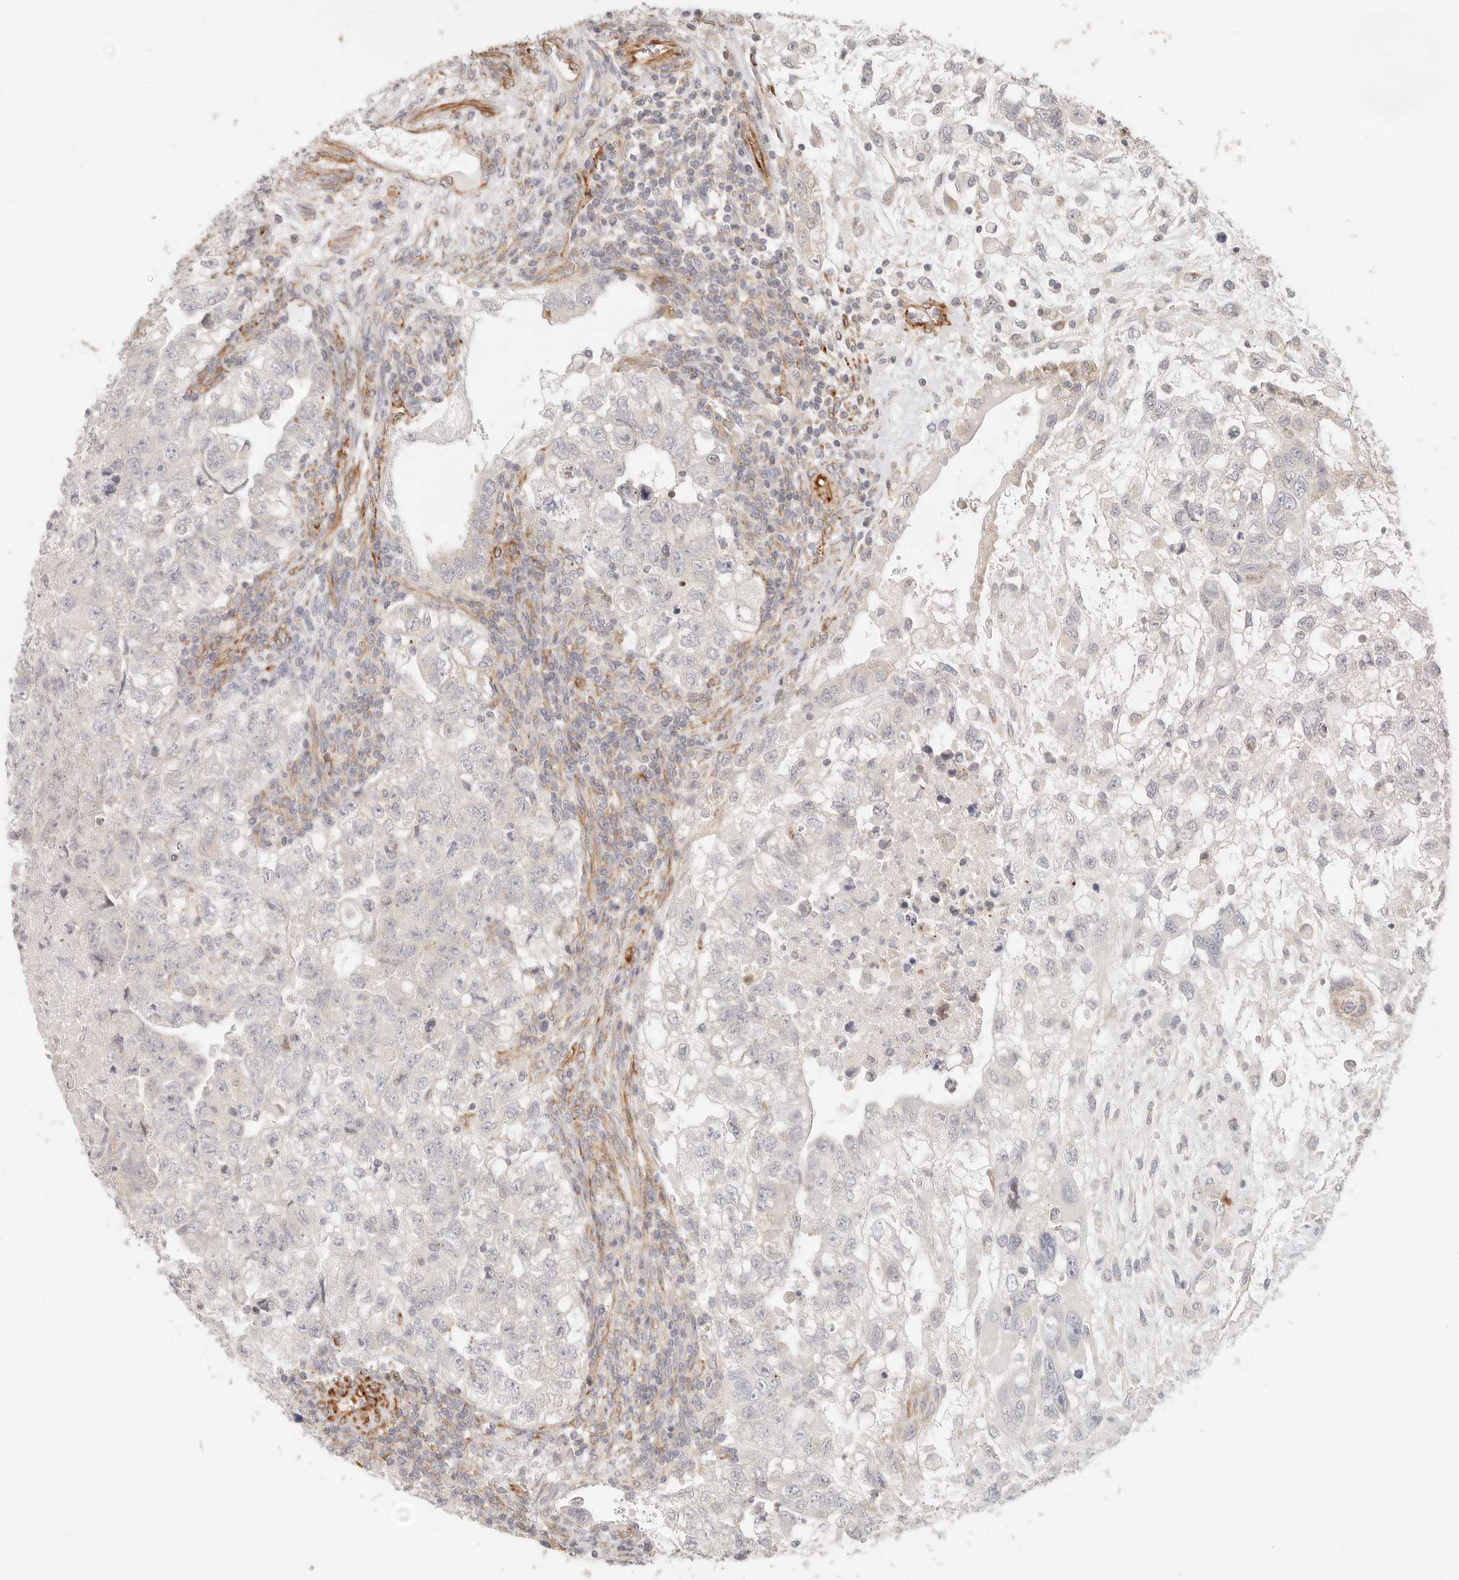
{"staining": {"intensity": "negative", "quantity": "none", "location": "none"}, "tissue": "testis cancer", "cell_type": "Tumor cells", "image_type": "cancer", "snomed": [{"axis": "morphology", "description": "Carcinoma, Embryonal, NOS"}, {"axis": "topography", "description": "Testis"}], "caption": "Testis cancer was stained to show a protein in brown. There is no significant staining in tumor cells.", "gene": "SASS6", "patient": {"sex": "male", "age": 37}}